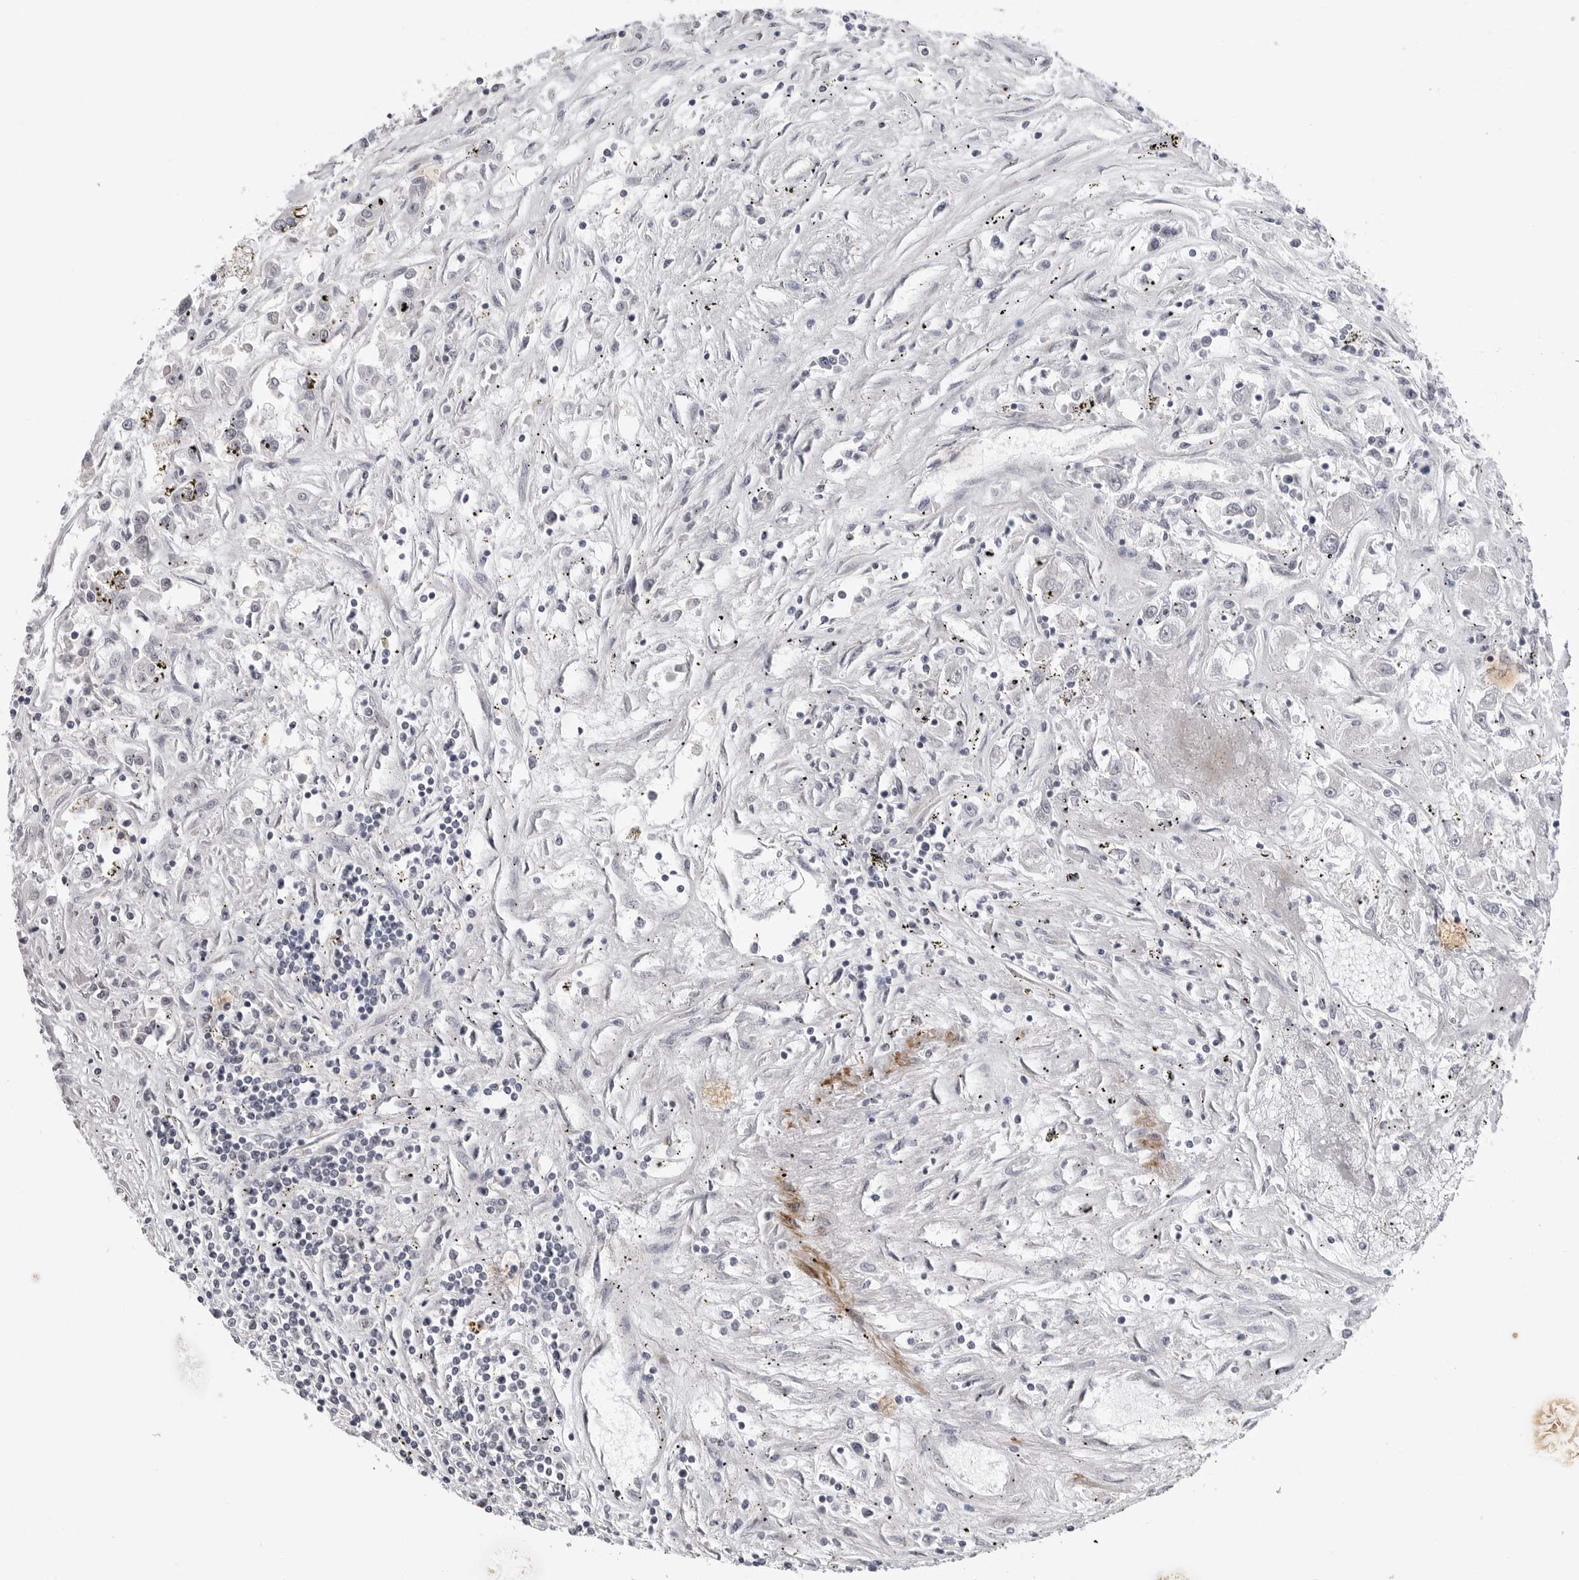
{"staining": {"intensity": "negative", "quantity": "none", "location": "none"}, "tissue": "renal cancer", "cell_type": "Tumor cells", "image_type": "cancer", "snomed": [{"axis": "morphology", "description": "Adenocarcinoma, NOS"}, {"axis": "topography", "description": "Kidney"}], "caption": "The micrograph exhibits no staining of tumor cells in renal cancer (adenocarcinoma). (DAB immunohistochemistry visualized using brightfield microscopy, high magnification).", "gene": "ADAMTS5", "patient": {"sex": "female", "age": 52}}